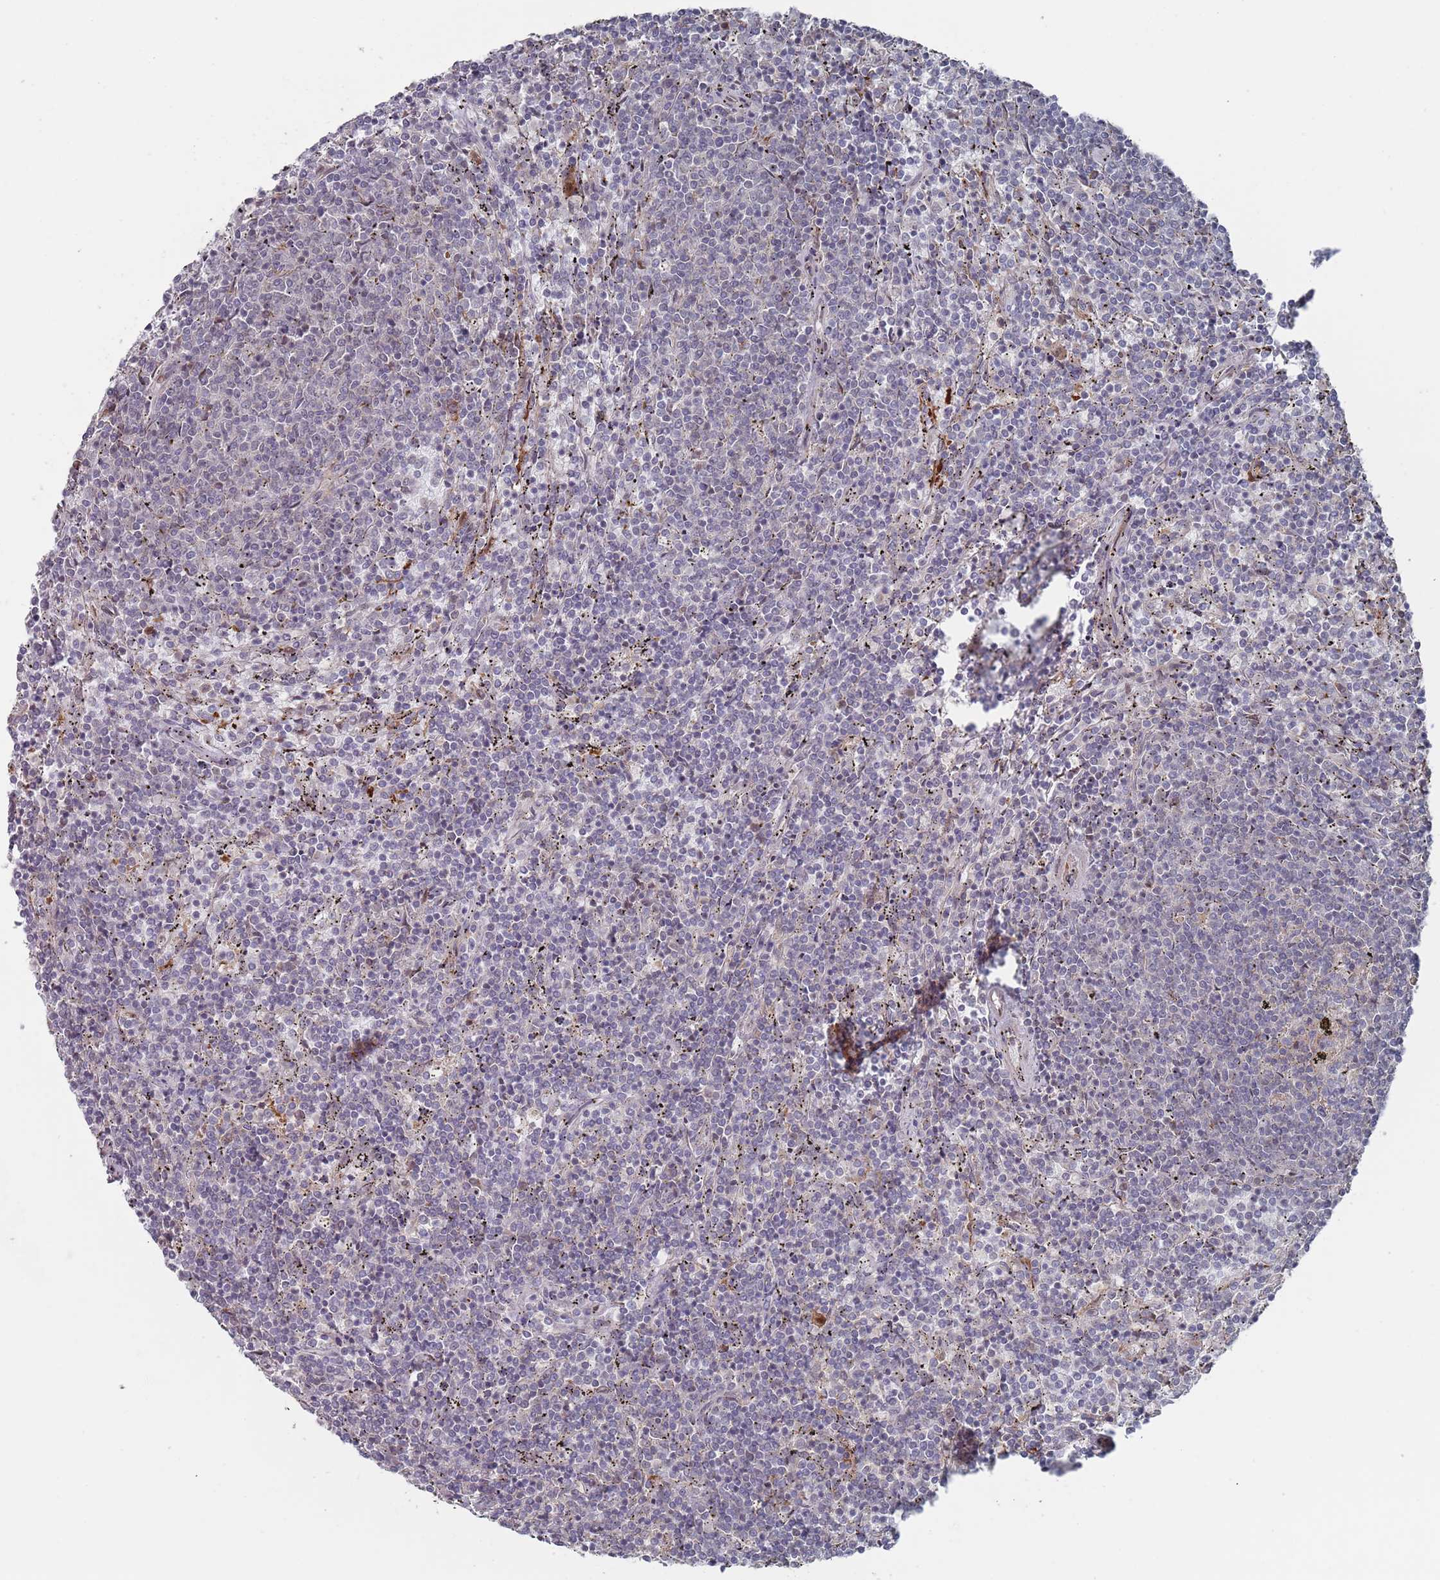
{"staining": {"intensity": "negative", "quantity": "none", "location": "none"}, "tissue": "lymphoma", "cell_type": "Tumor cells", "image_type": "cancer", "snomed": [{"axis": "morphology", "description": "Malignant lymphoma, non-Hodgkin's type, Low grade"}, {"axis": "topography", "description": "Spleen"}], "caption": "High magnification brightfield microscopy of low-grade malignant lymphoma, non-Hodgkin's type stained with DAB (brown) and counterstained with hematoxylin (blue): tumor cells show no significant staining.", "gene": "DGKD", "patient": {"sex": "female", "age": 50}}